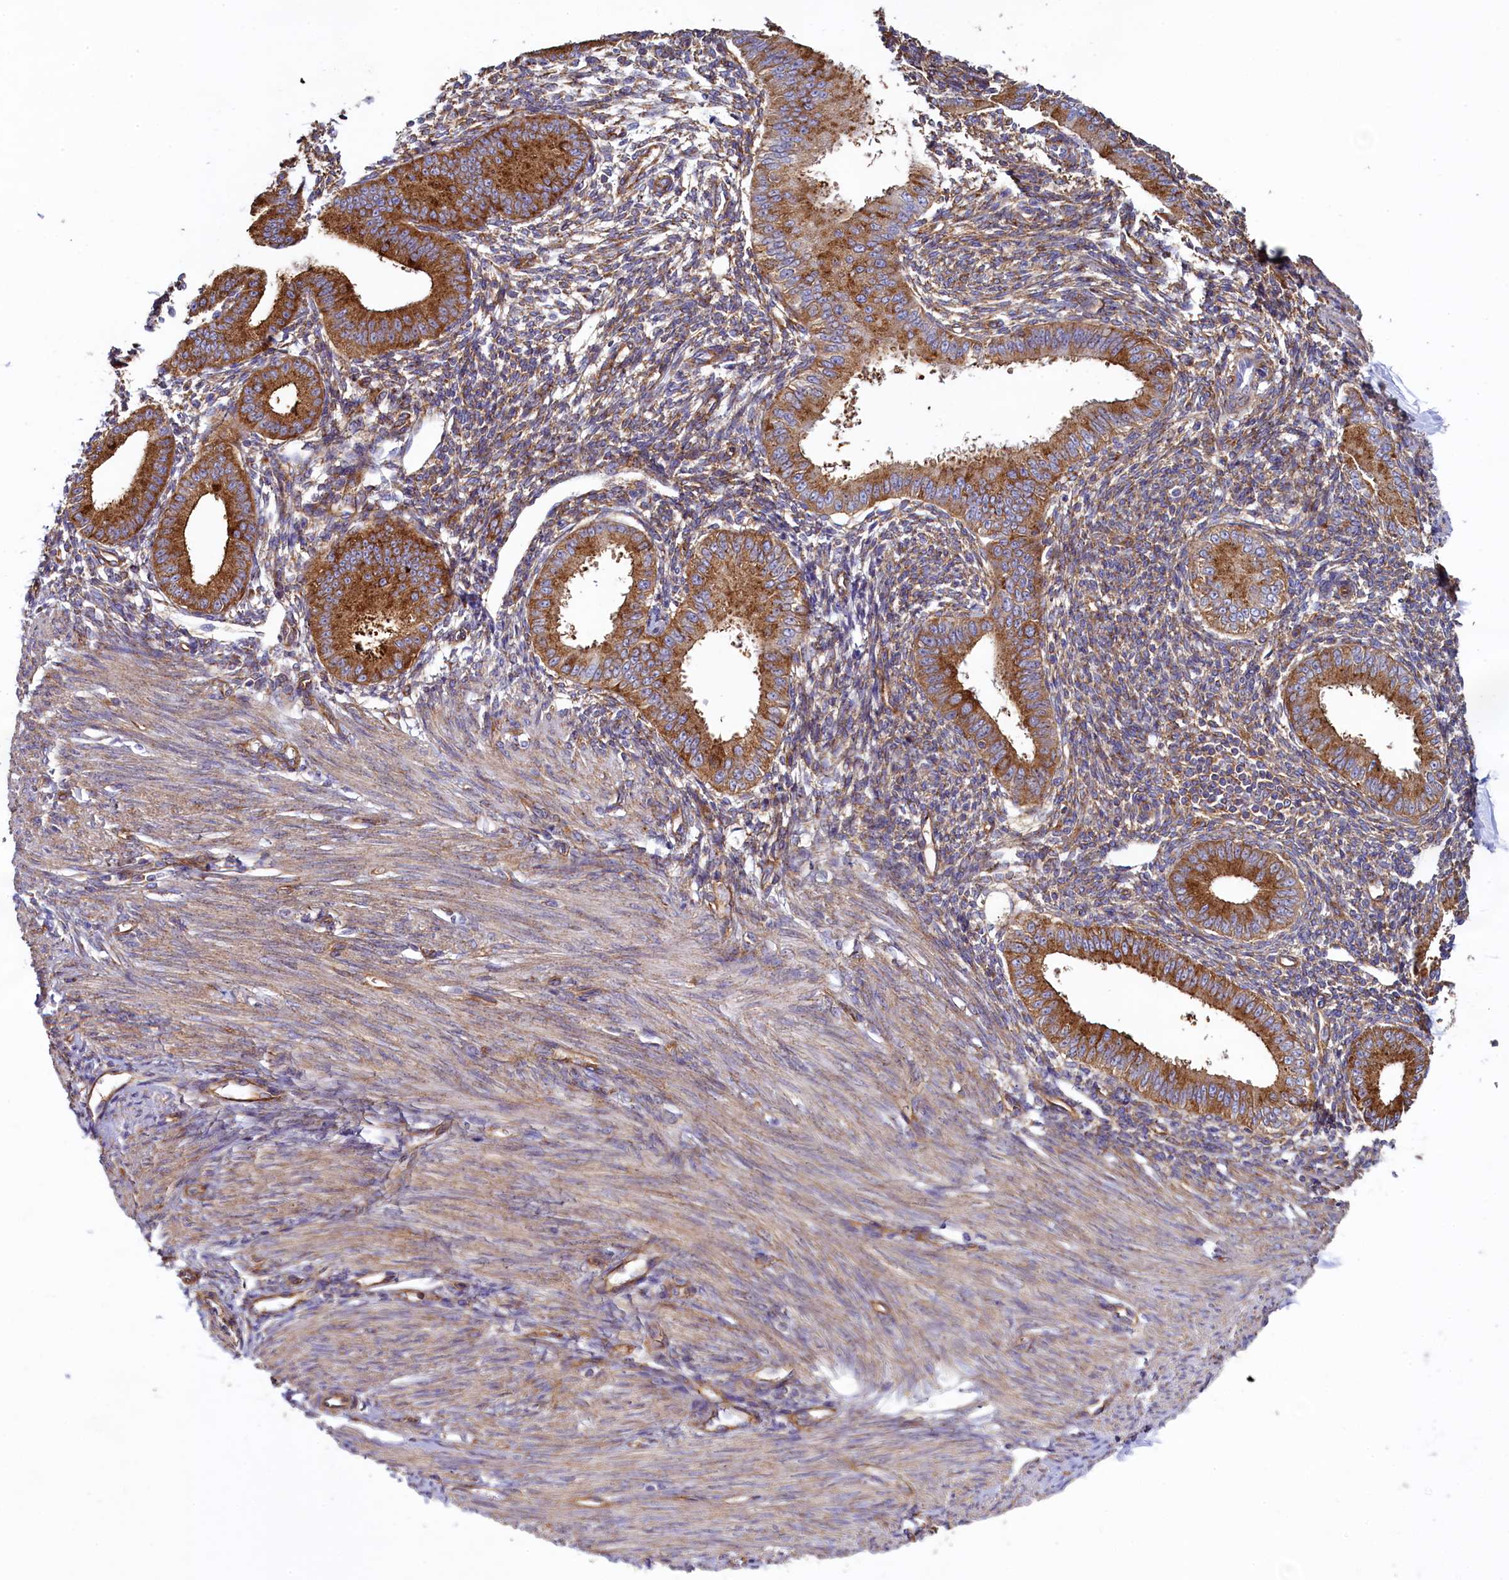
{"staining": {"intensity": "moderate", "quantity": "<25%", "location": "cytoplasmic/membranous"}, "tissue": "endometrium", "cell_type": "Cells in endometrial stroma", "image_type": "normal", "snomed": [{"axis": "morphology", "description": "Normal tissue, NOS"}, {"axis": "topography", "description": "Uterus"}, {"axis": "topography", "description": "Endometrium"}], "caption": "Immunohistochemistry staining of benign endometrium, which demonstrates low levels of moderate cytoplasmic/membranous expression in about <25% of cells in endometrial stroma indicating moderate cytoplasmic/membranous protein staining. The staining was performed using DAB (brown) for protein detection and nuclei were counterstained in hematoxylin (blue).", "gene": "GPR21", "patient": {"sex": "female", "age": 48}}